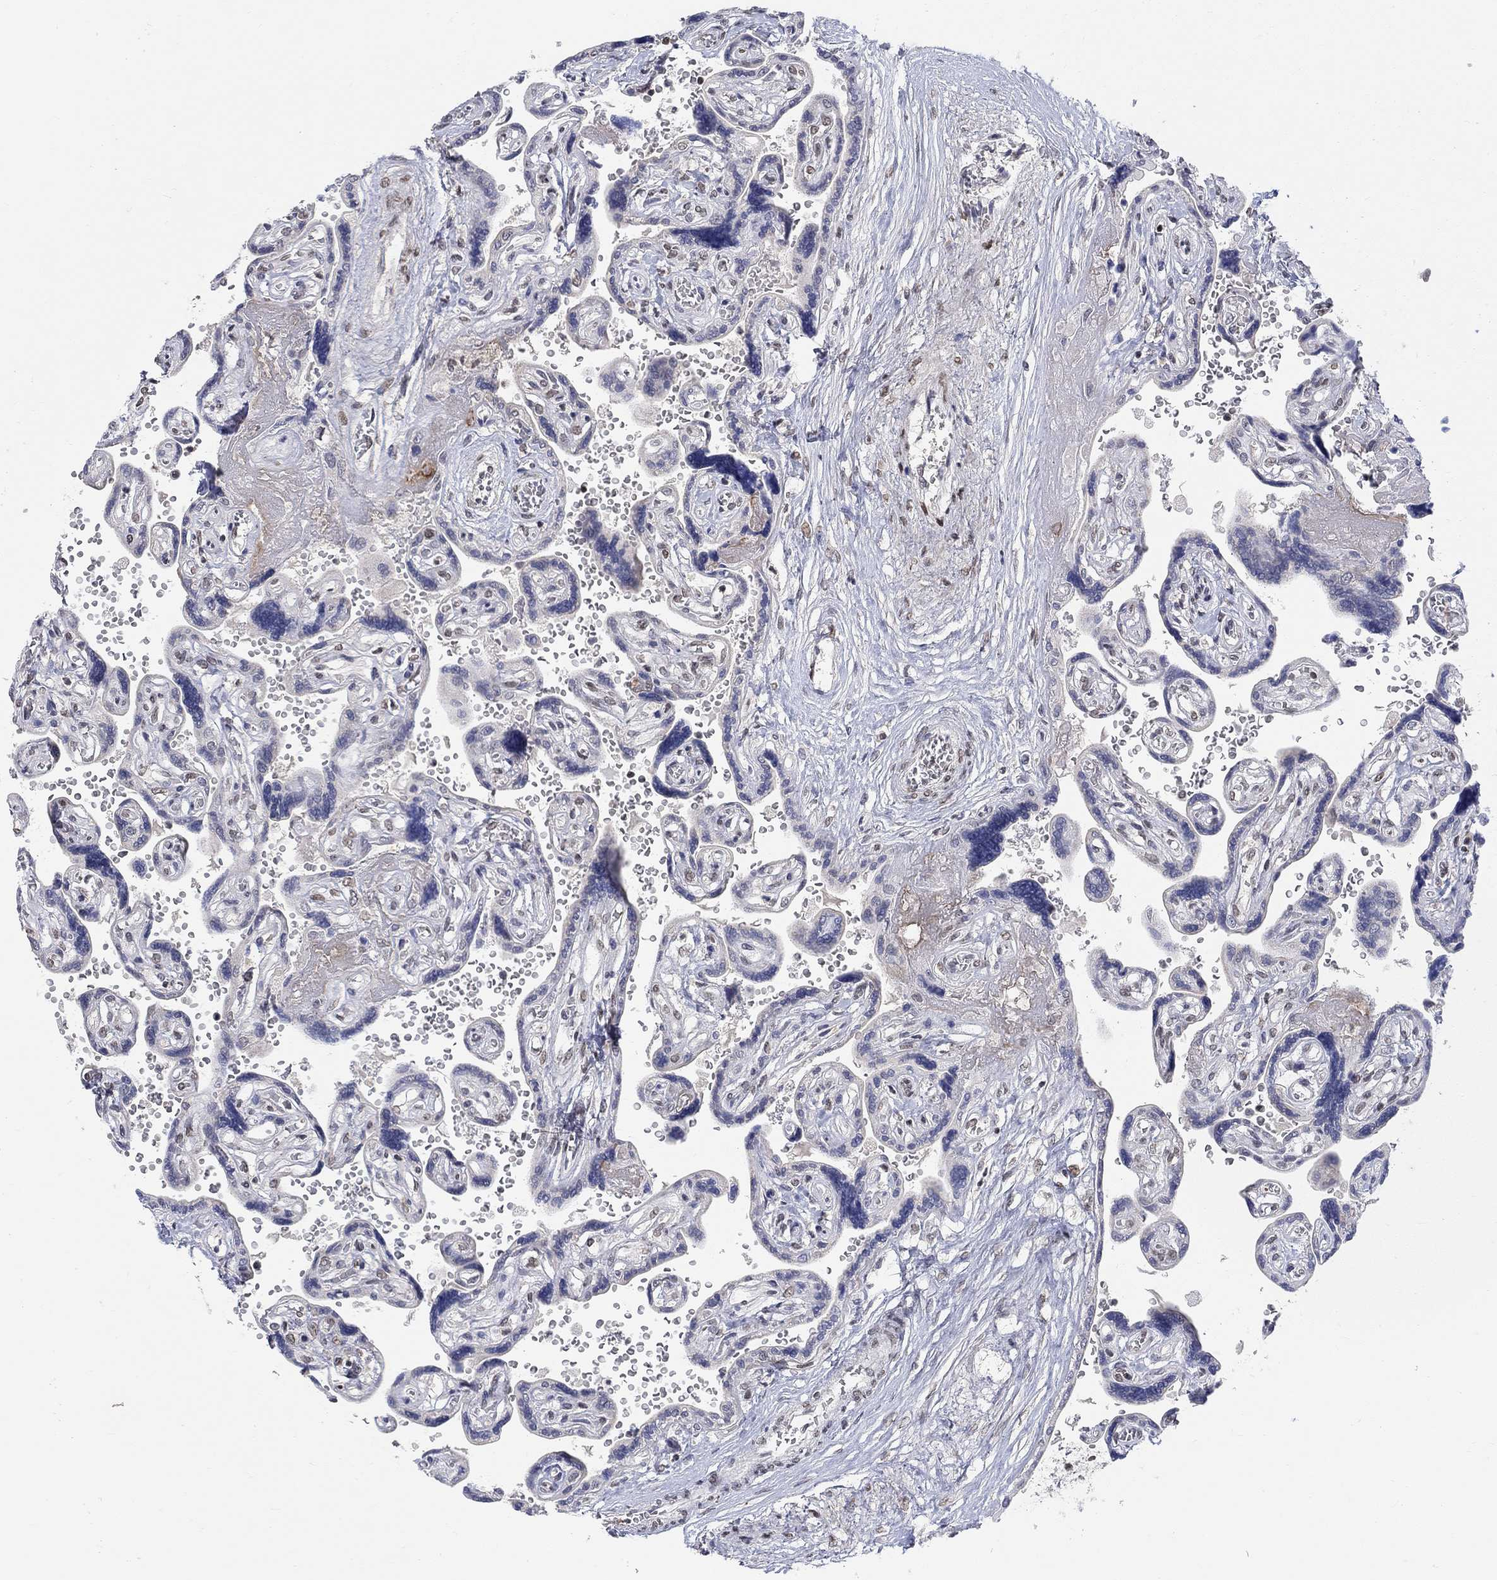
{"staining": {"intensity": "strong", "quantity": "25%-75%", "location": "nuclear"}, "tissue": "placenta", "cell_type": "Decidual cells", "image_type": "normal", "snomed": [{"axis": "morphology", "description": "Normal tissue, NOS"}, {"axis": "topography", "description": "Placenta"}], "caption": "Decidual cells demonstrate high levels of strong nuclear expression in approximately 25%-75% of cells in unremarkable placenta.", "gene": "KLF12", "patient": {"sex": "female", "age": 32}}